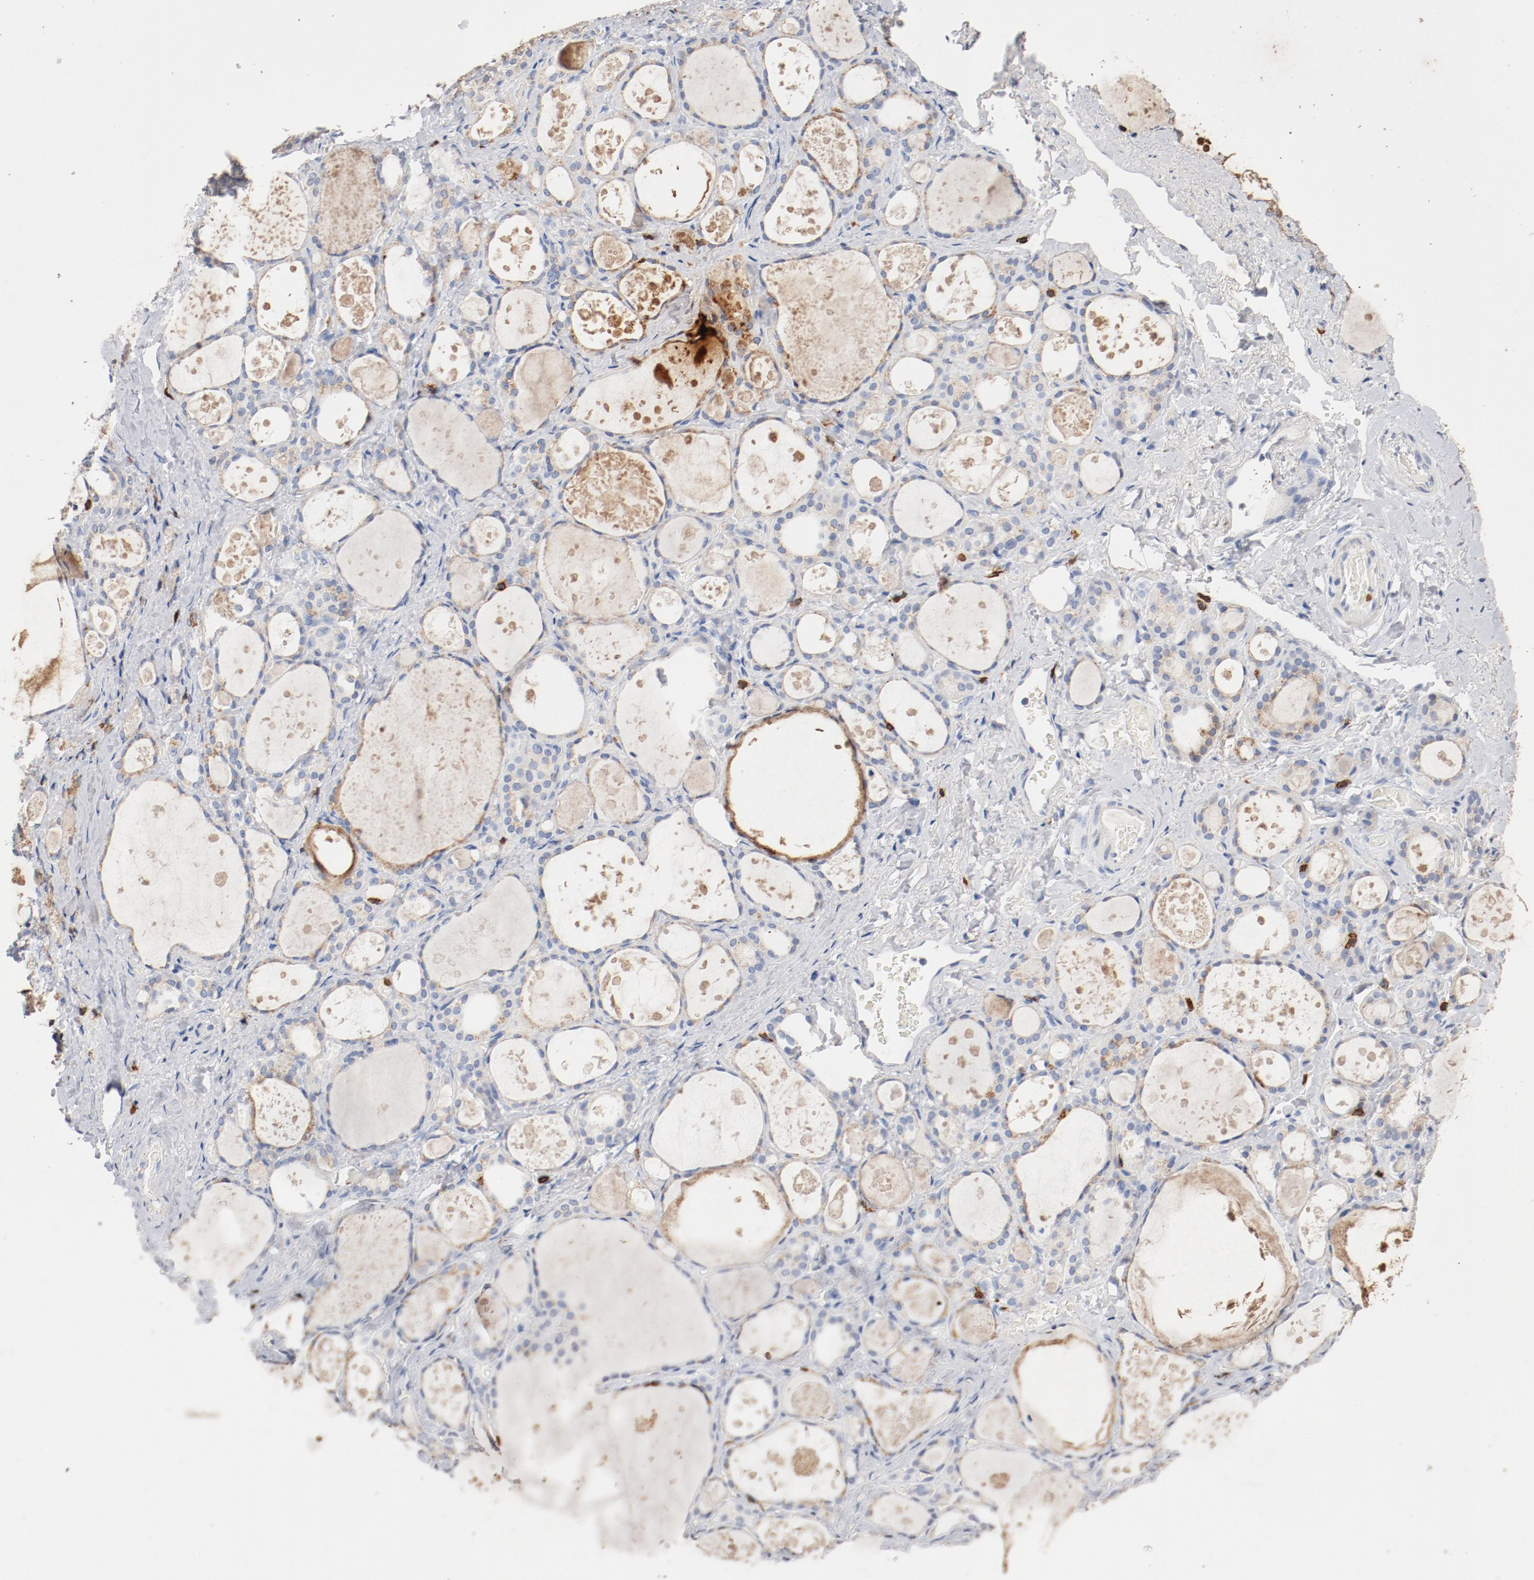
{"staining": {"intensity": "weak", "quantity": "<25%", "location": "cytoplasmic/membranous"}, "tissue": "thyroid gland", "cell_type": "Glandular cells", "image_type": "normal", "snomed": [{"axis": "morphology", "description": "Normal tissue, NOS"}, {"axis": "topography", "description": "Thyroid gland"}], "caption": "DAB (3,3'-diaminobenzidine) immunohistochemical staining of benign thyroid gland exhibits no significant expression in glandular cells. The staining was performed using DAB (3,3'-diaminobenzidine) to visualize the protein expression in brown, while the nuclei were stained in blue with hematoxylin (Magnification: 20x).", "gene": "CD247", "patient": {"sex": "female", "age": 75}}